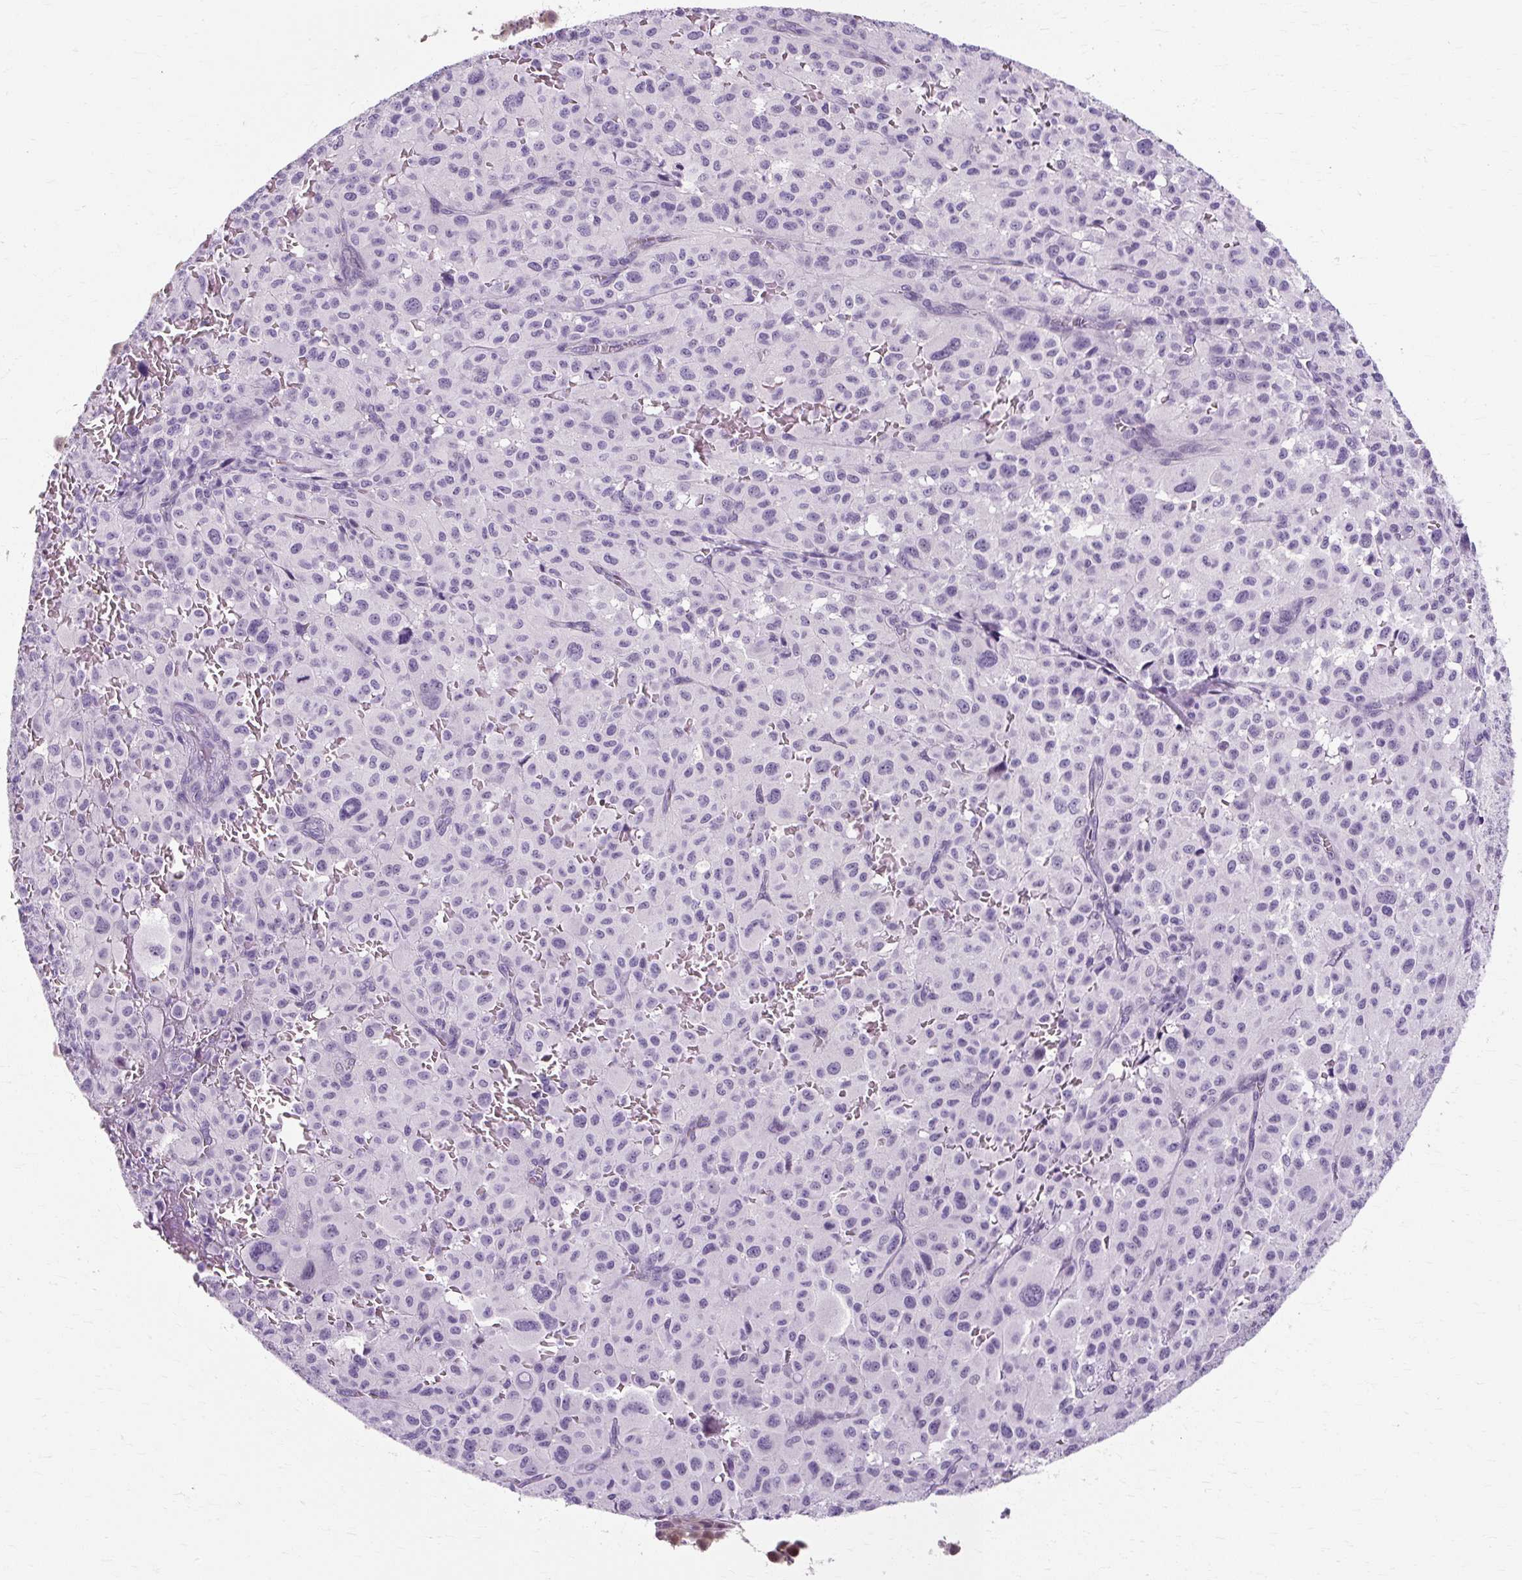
{"staining": {"intensity": "negative", "quantity": "none", "location": "none"}, "tissue": "melanoma", "cell_type": "Tumor cells", "image_type": "cancer", "snomed": [{"axis": "morphology", "description": "Malignant melanoma, NOS"}, {"axis": "topography", "description": "Skin"}], "caption": "High magnification brightfield microscopy of melanoma stained with DAB (3,3'-diaminobenzidine) (brown) and counterstained with hematoxylin (blue): tumor cells show no significant expression. Nuclei are stained in blue.", "gene": "RYBP", "patient": {"sex": "female", "age": 74}}